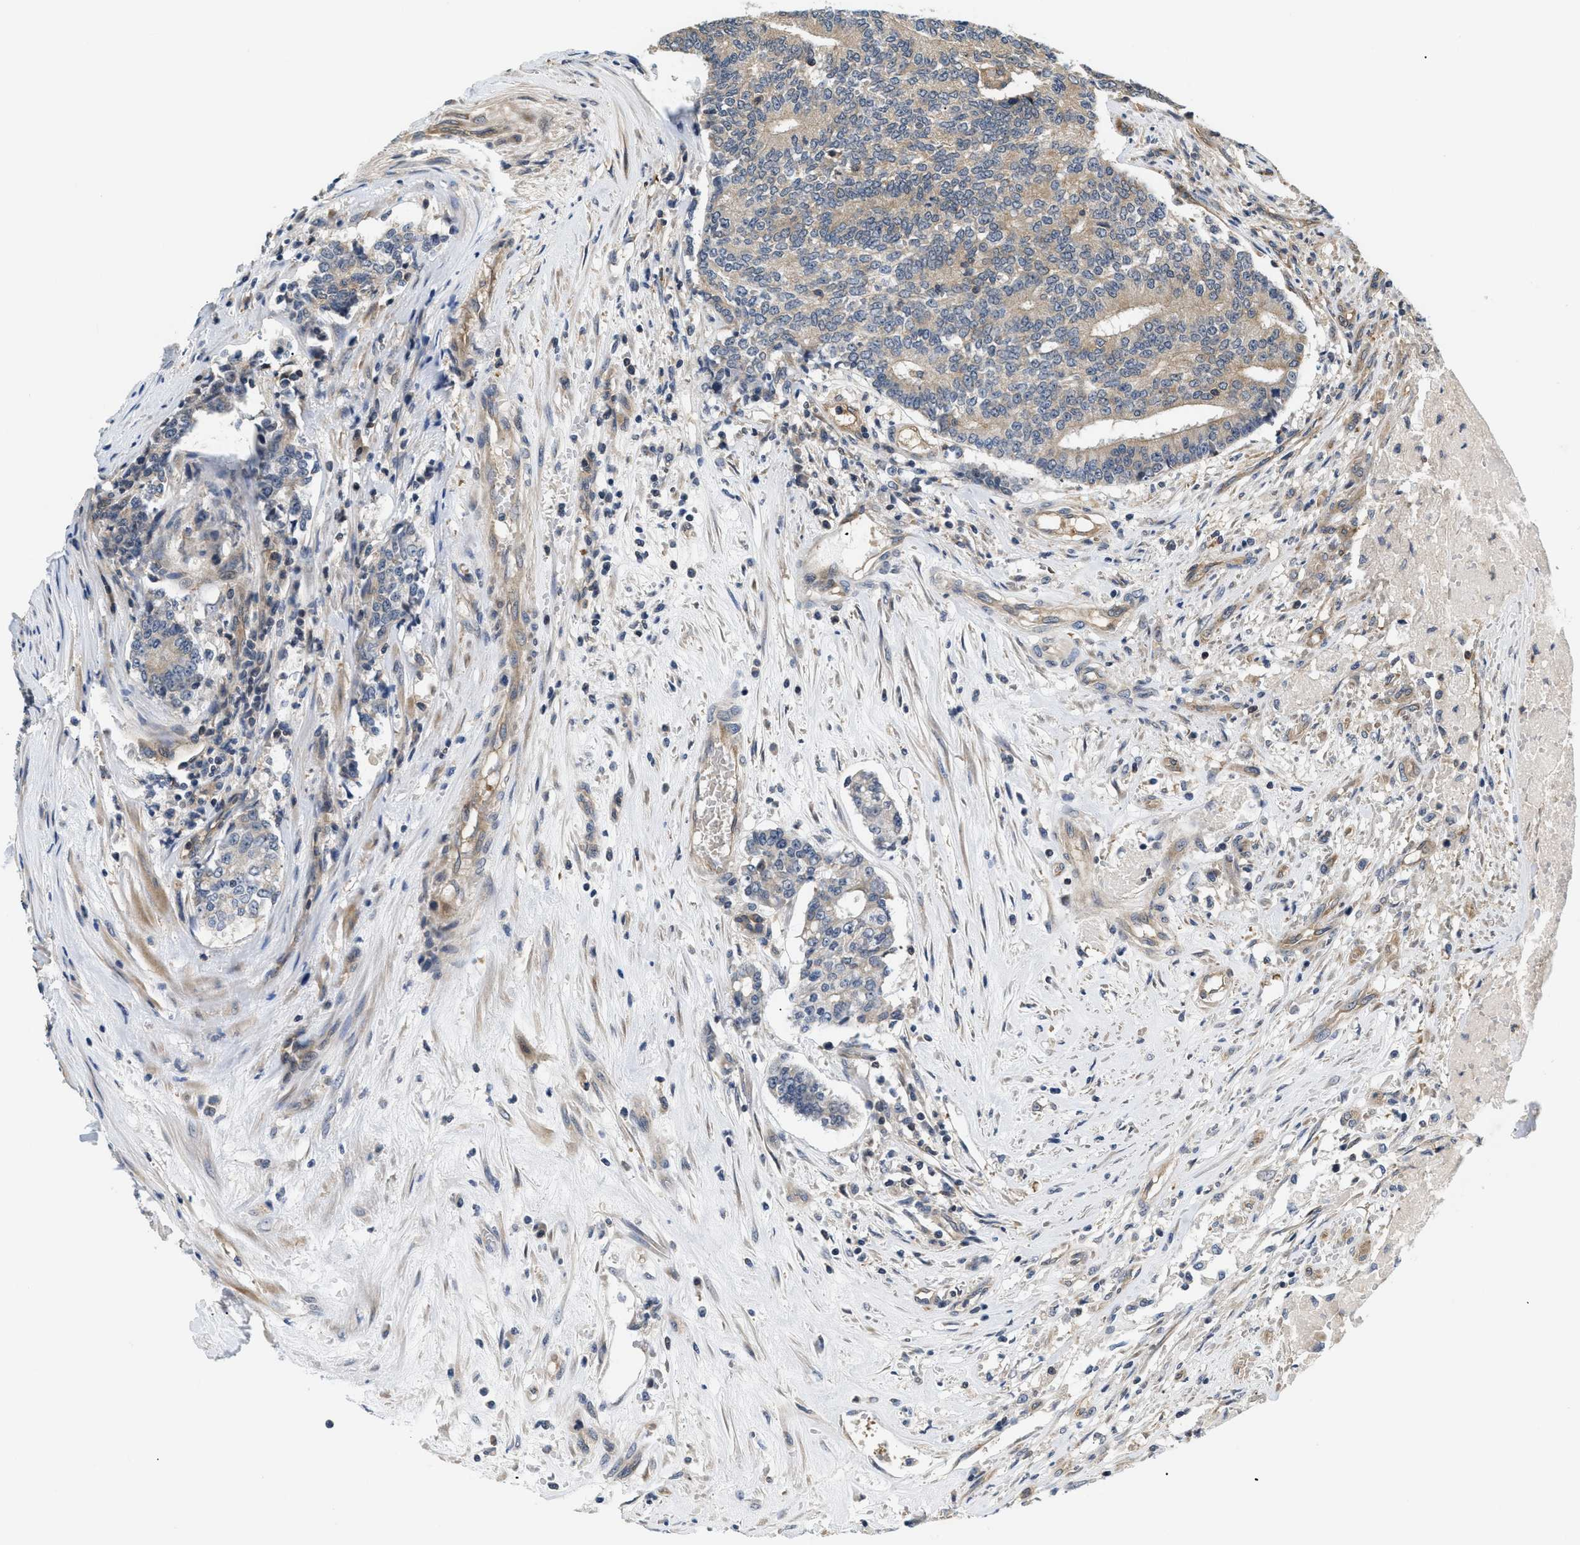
{"staining": {"intensity": "weak", "quantity": ">75%", "location": "cytoplasmic/membranous"}, "tissue": "prostate cancer", "cell_type": "Tumor cells", "image_type": "cancer", "snomed": [{"axis": "morphology", "description": "Normal tissue, NOS"}, {"axis": "morphology", "description": "Adenocarcinoma, High grade"}, {"axis": "topography", "description": "Prostate"}, {"axis": "topography", "description": "Seminal veicle"}], "caption": "DAB immunohistochemical staining of human prostate cancer (adenocarcinoma (high-grade)) reveals weak cytoplasmic/membranous protein positivity in about >75% of tumor cells.", "gene": "HMGCR", "patient": {"sex": "male", "age": 55}}